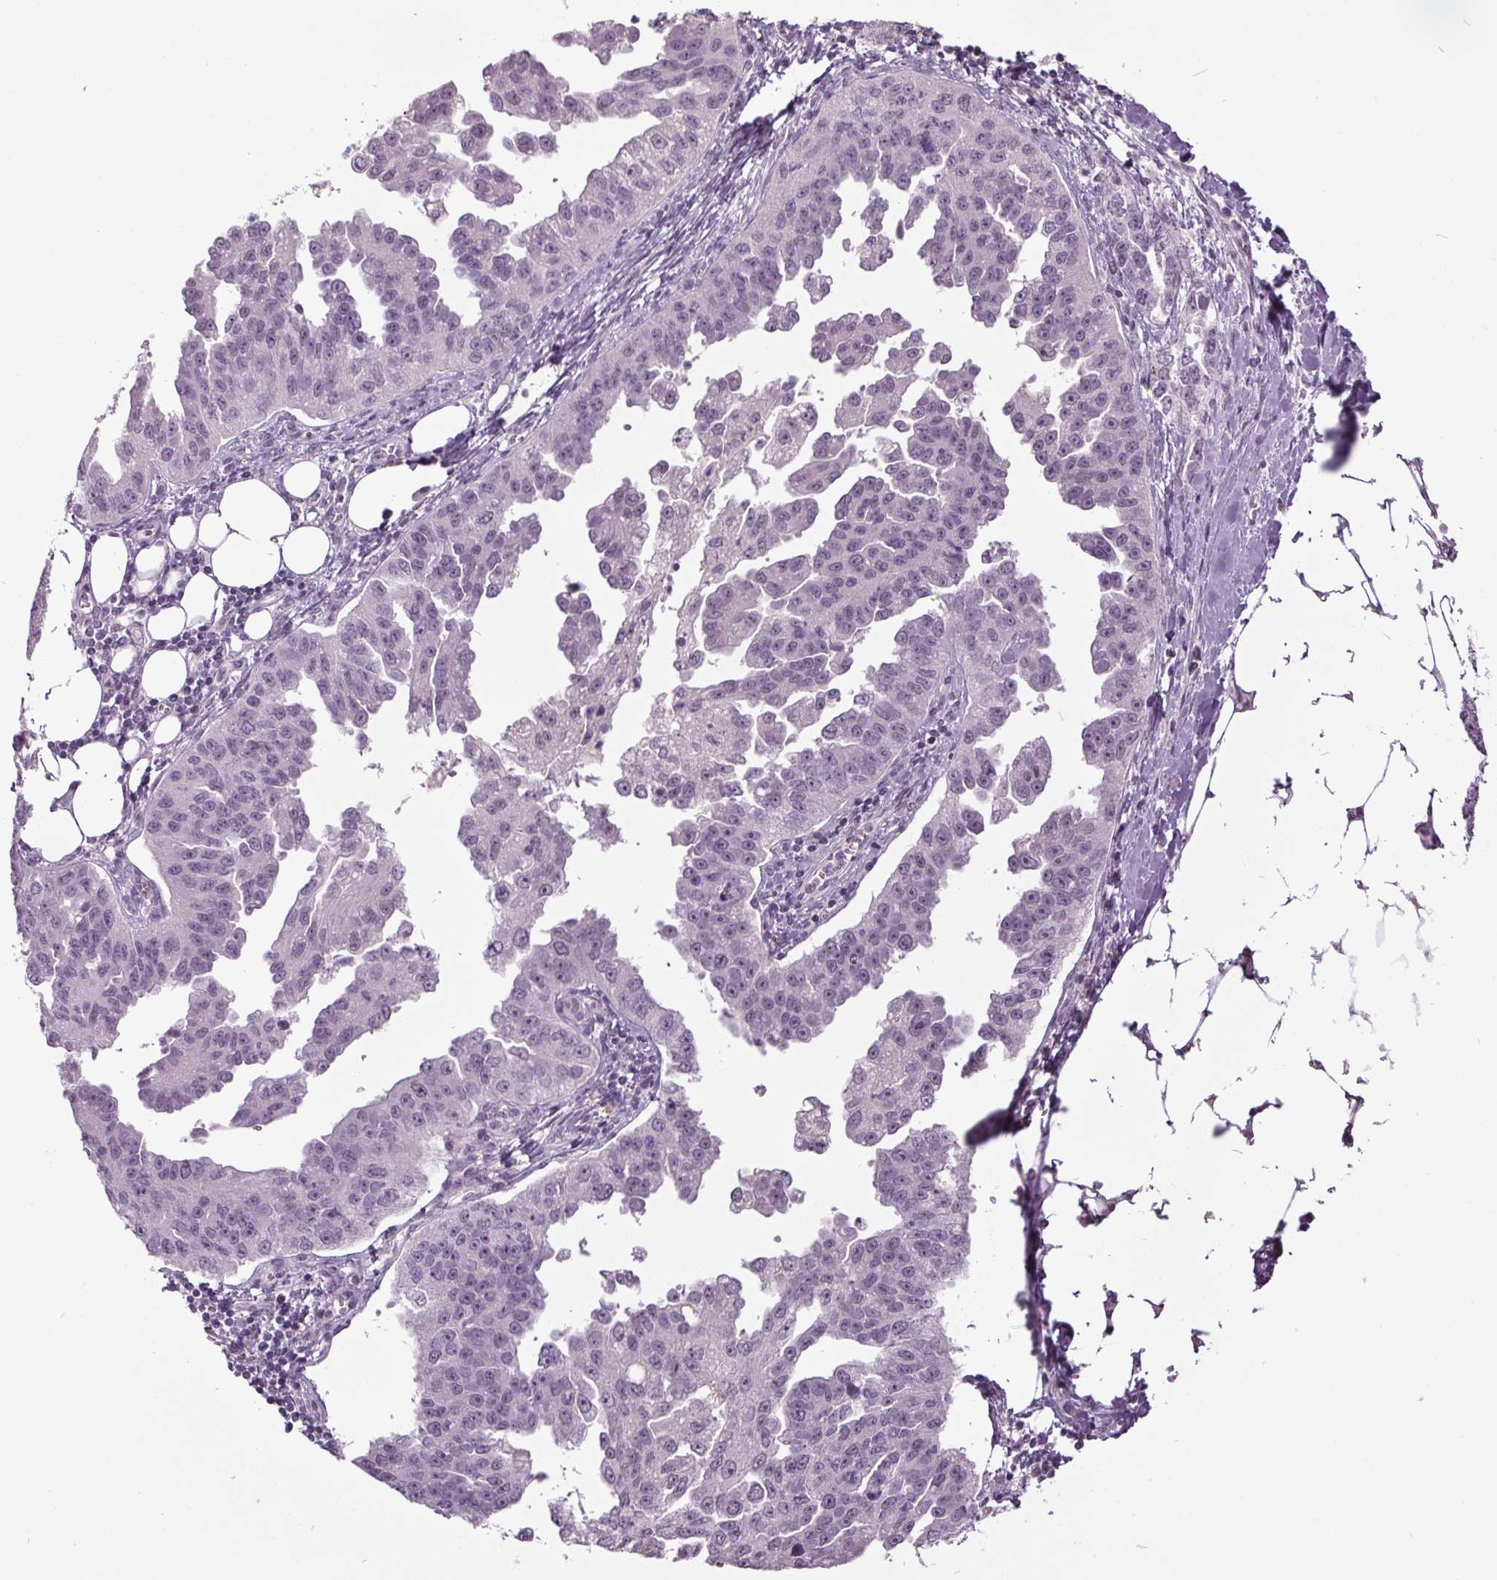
{"staining": {"intensity": "negative", "quantity": "none", "location": "none"}, "tissue": "ovarian cancer", "cell_type": "Tumor cells", "image_type": "cancer", "snomed": [{"axis": "morphology", "description": "Cystadenocarcinoma, serous, NOS"}, {"axis": "topography", "description": "Ovary"}], "caption": "Tumor cells show no significant protein expression in ovarian serous cystadenocarcinoma.", "gene": "C2orf16", "patient": {"sex": "female", "age": 75}}